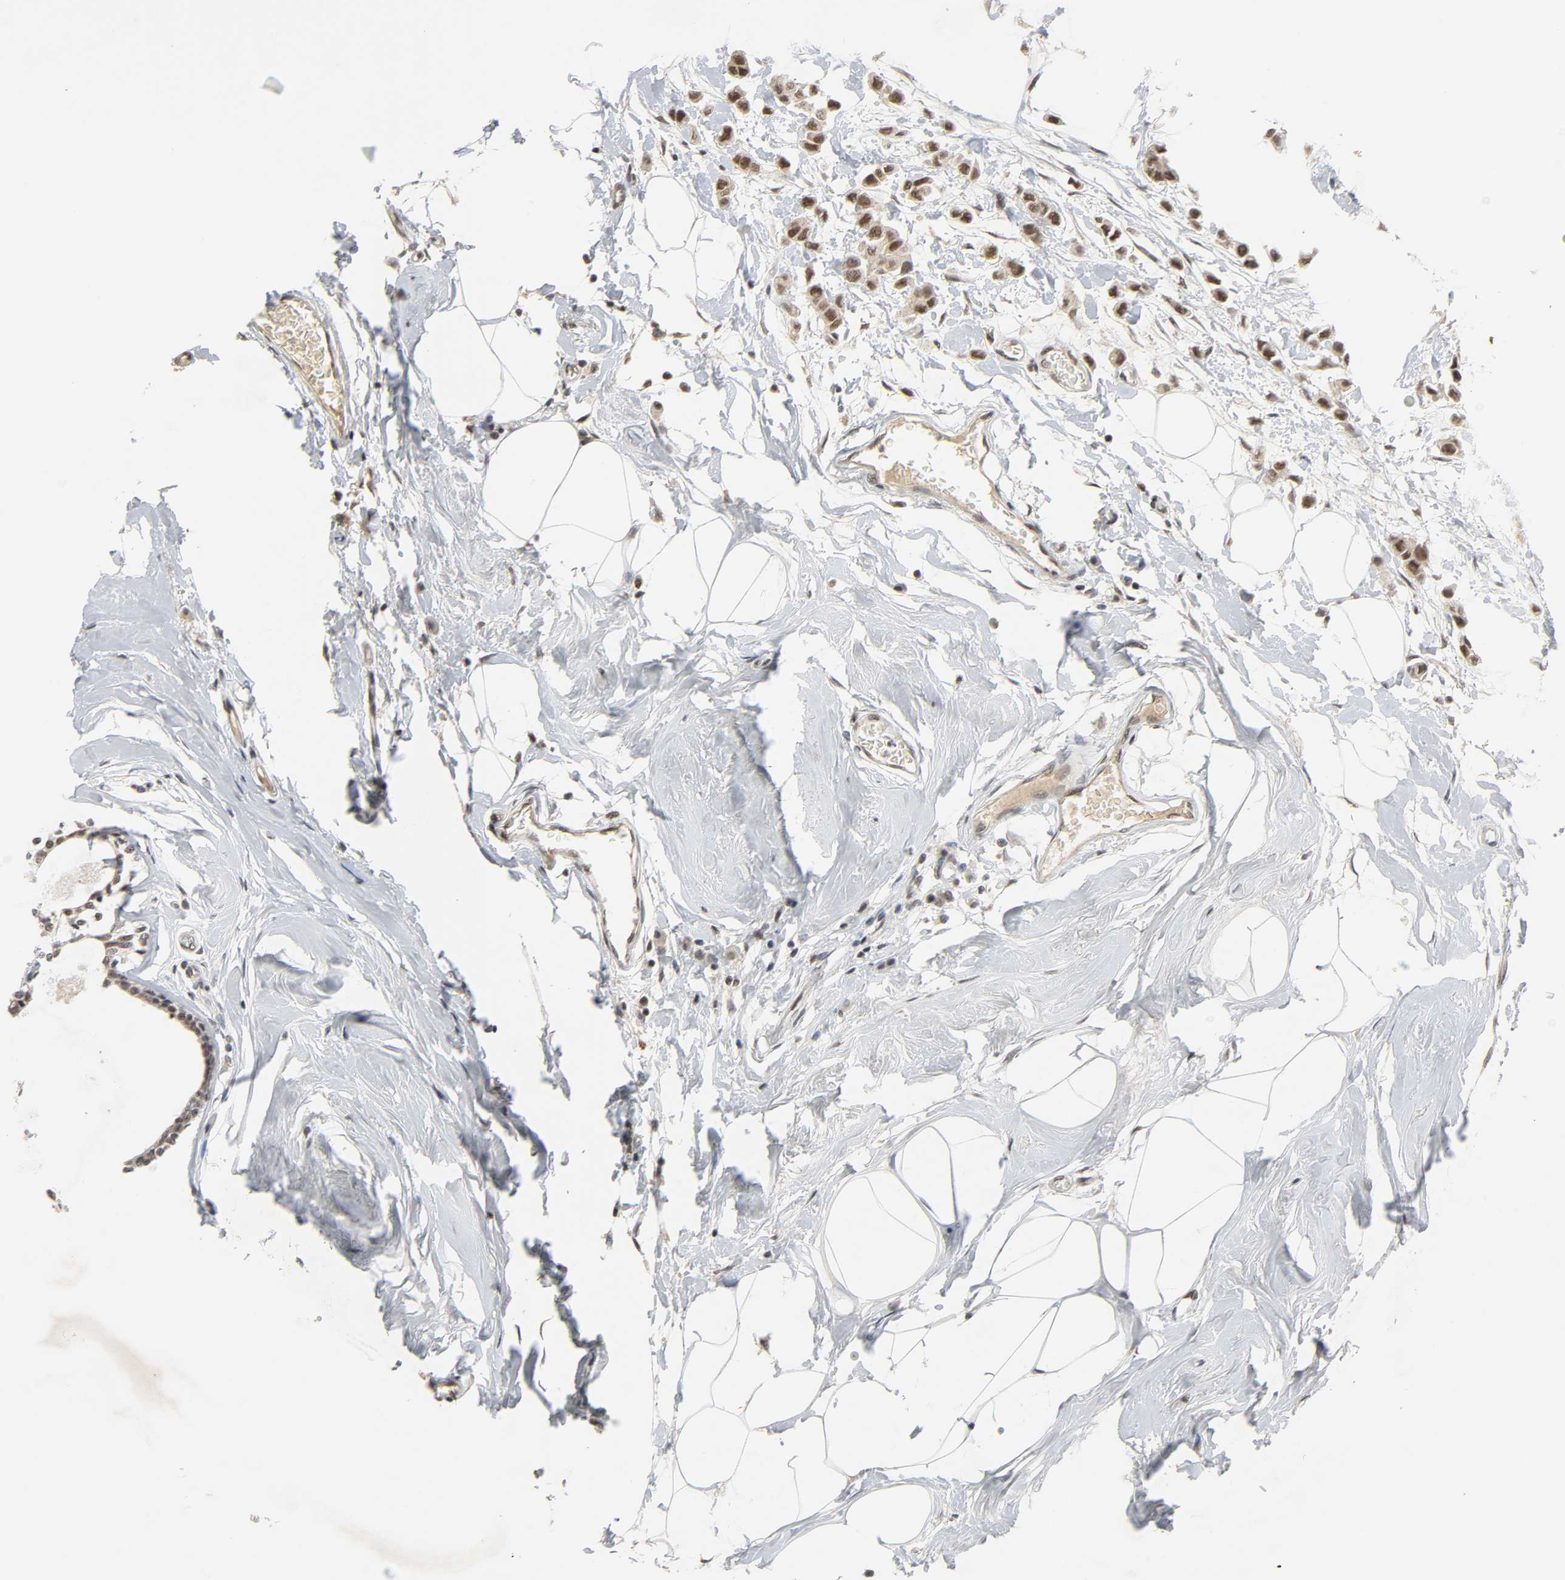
{"staining": {"intensity": "moderate", "quantity": ">75%", "location": "nuclear"}, "tissue": "breast cancer", "cell_type": "Tumor cells", "image_type": "cancer", "snomed": [{"axis": "morphology", "description": "Lobular carcinoma"}, {"axis": "topography", "description": "Breast"}], "caption": "Breast cancer (lobular carcinoma) stained with a brown dye demonstrates moderate nuclear positive expression in about >75% of tumor cells.", "gene": "NCOA6", "patient": {"sex": "female", "age": 51}}